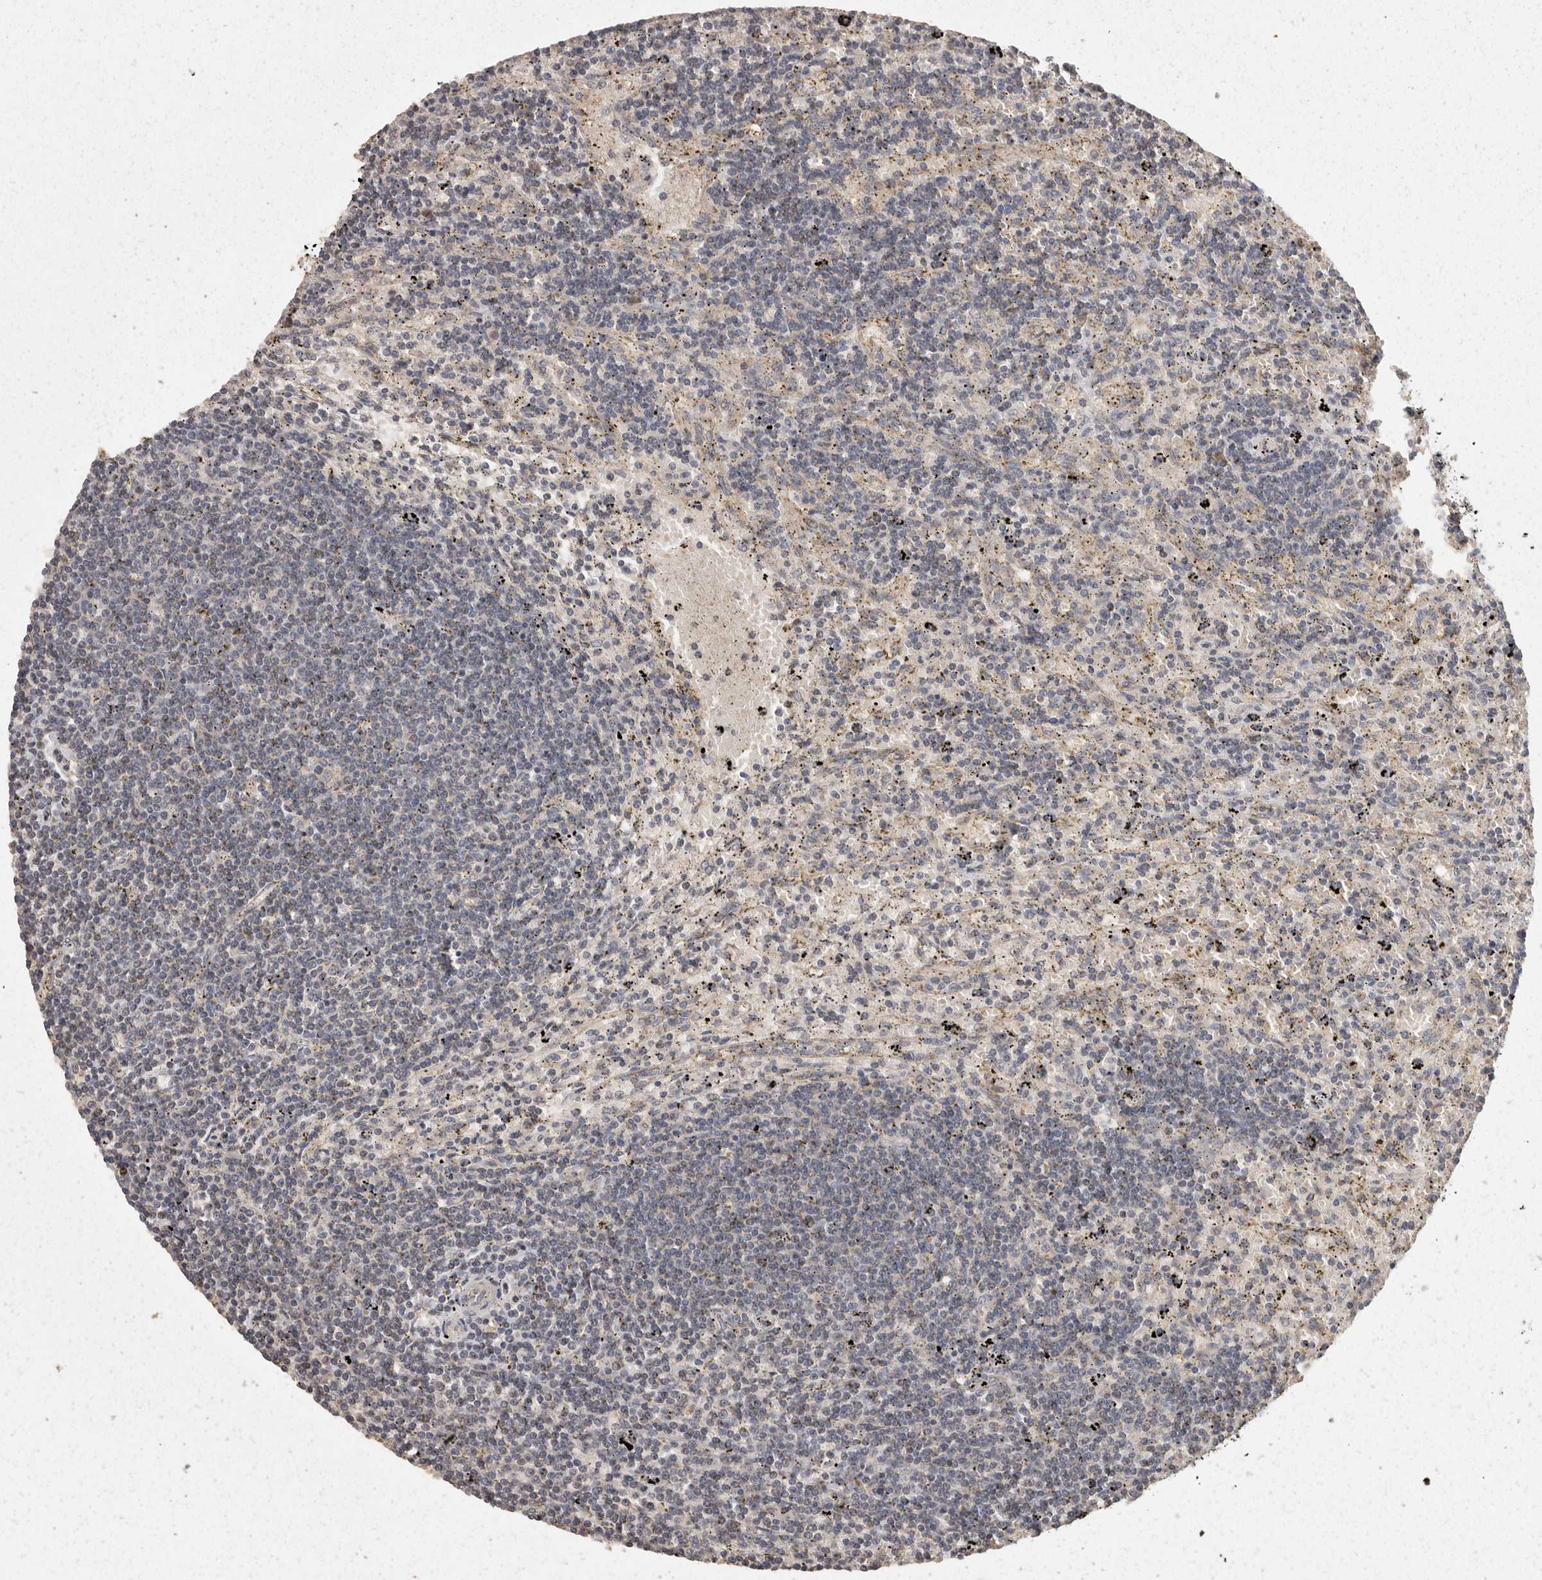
{"staining": {"intensity": "negative", "quantity": "none", "location": "none"}, "tissue": "lymphoma", "cell_type": "Tumor cells", "image_type": "cancer", "snomed": [{"axis": "morphology", "description": "Malignant lymphoma, non-Hodgkin's type, Low grade"}, {"axis": "topography", "description": "Spleen"}], "caption": "Tumor cells are negative for brown protein staining in malignant lymphoma, non-Hodgkin's type (low-grade). (DAB IHC with hematoxylin counter stain).", "gene": "BAIAP2", "patient": {"sex": "male", "age": 76}}